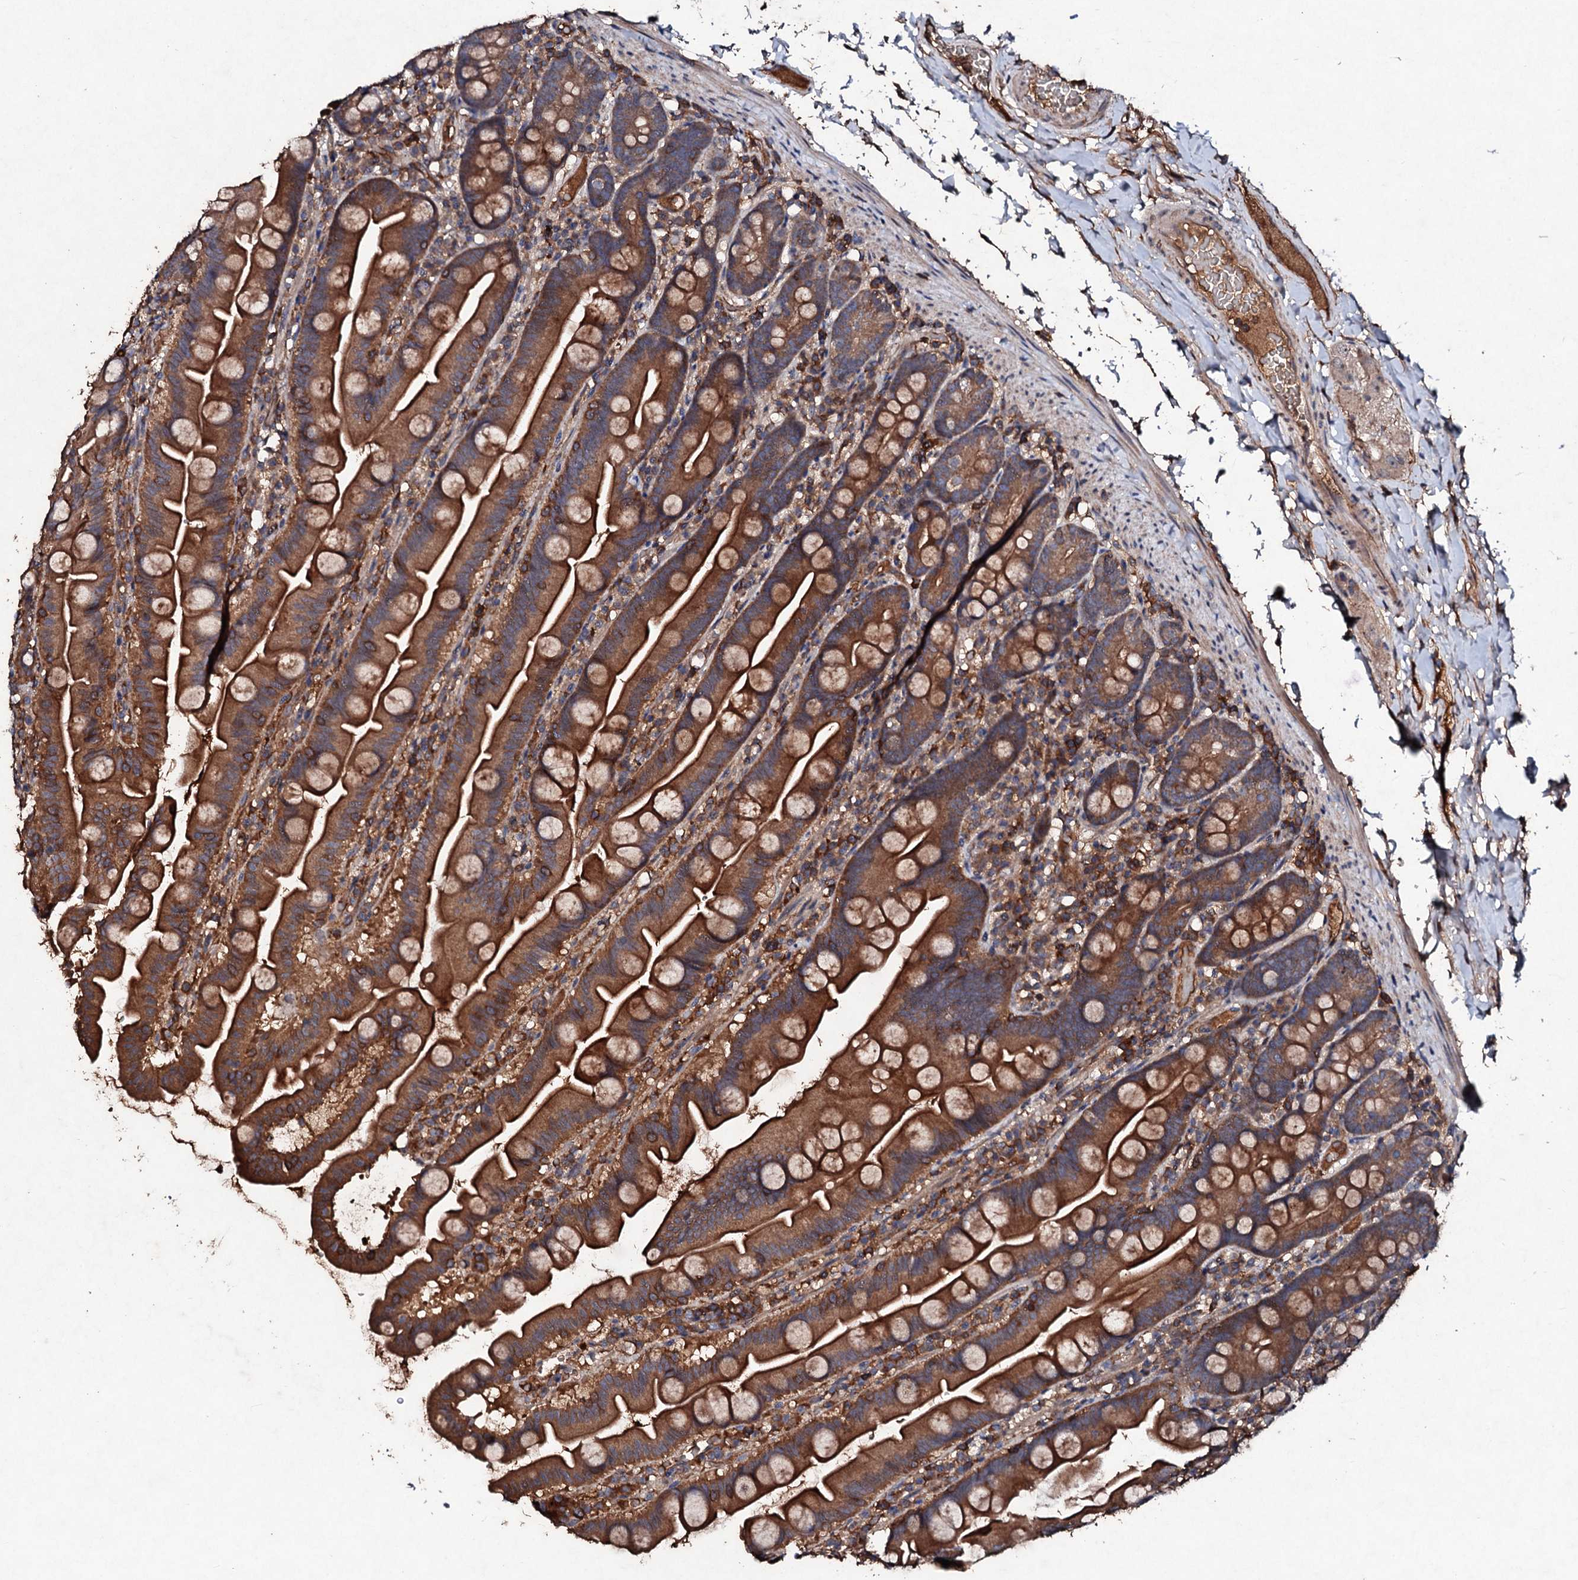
{"staining": {"intensity": "strong", "quantity": ">75%", "location": "cytoplasmic/membranous"}, "tissue": "small intestine", "cell_type": "Glandular cells", "image_type": "normal", "snomed": [{"axis": "morphology", "description": "Normal tissue, NOS"}, {"axis": "topography", "description": "Small intestine"}], "caption": "Brown immunohistochemical staining in unremarkable small intestine exhibits strong cytoplasmic/membranous positivity in approximately >75% of glandular cells. The protein of interest is shown in brown color, while the nuclei are stained blue.", "gene": "KERA", "patient": {"sex": "female", "age": 68}}